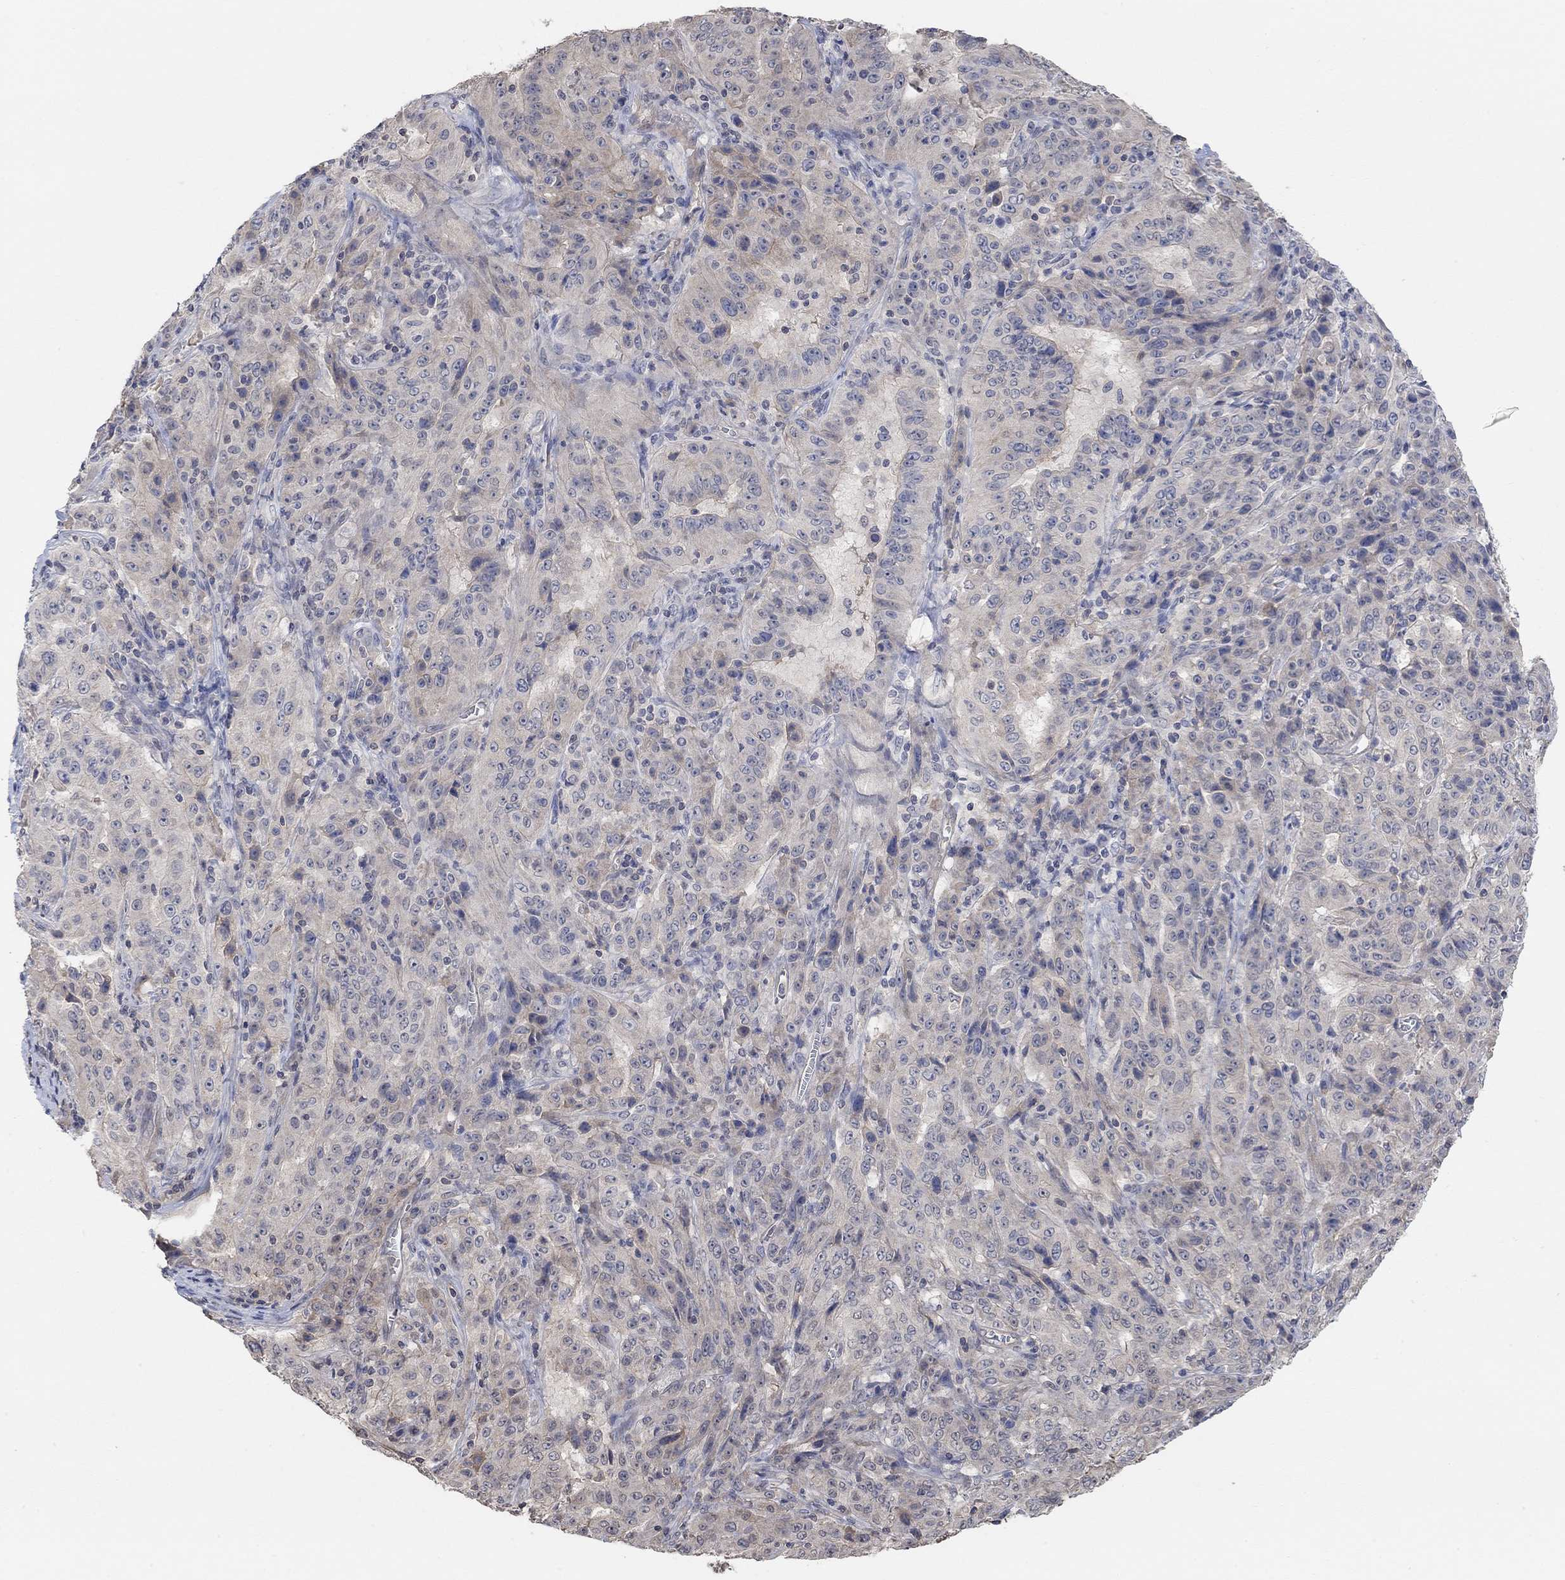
{"staining": {"intensity": "weak", "quantity": "<25%", "location": "cytoplasmic/membranous"}, "tissue": "pancreatic cancer", "cell_type": "Tumor cells", "image_type": "cancer", "snomed": [{"axis": "morphology", "description": "Adenocarcinoma, NOS"}, {"axis": "topography", "description": "Pancreas"}], "caption": "This histopathology image is of pancreatic cancer (adenocarcinoma) stained with immunohistochemistry (IHC) to label a protein in brown with the nuclei are counter-stained blue. There is no positivity in tumor cells.", "gene": "UNC5B", "patient": {"sex": "male", "age": 63}}